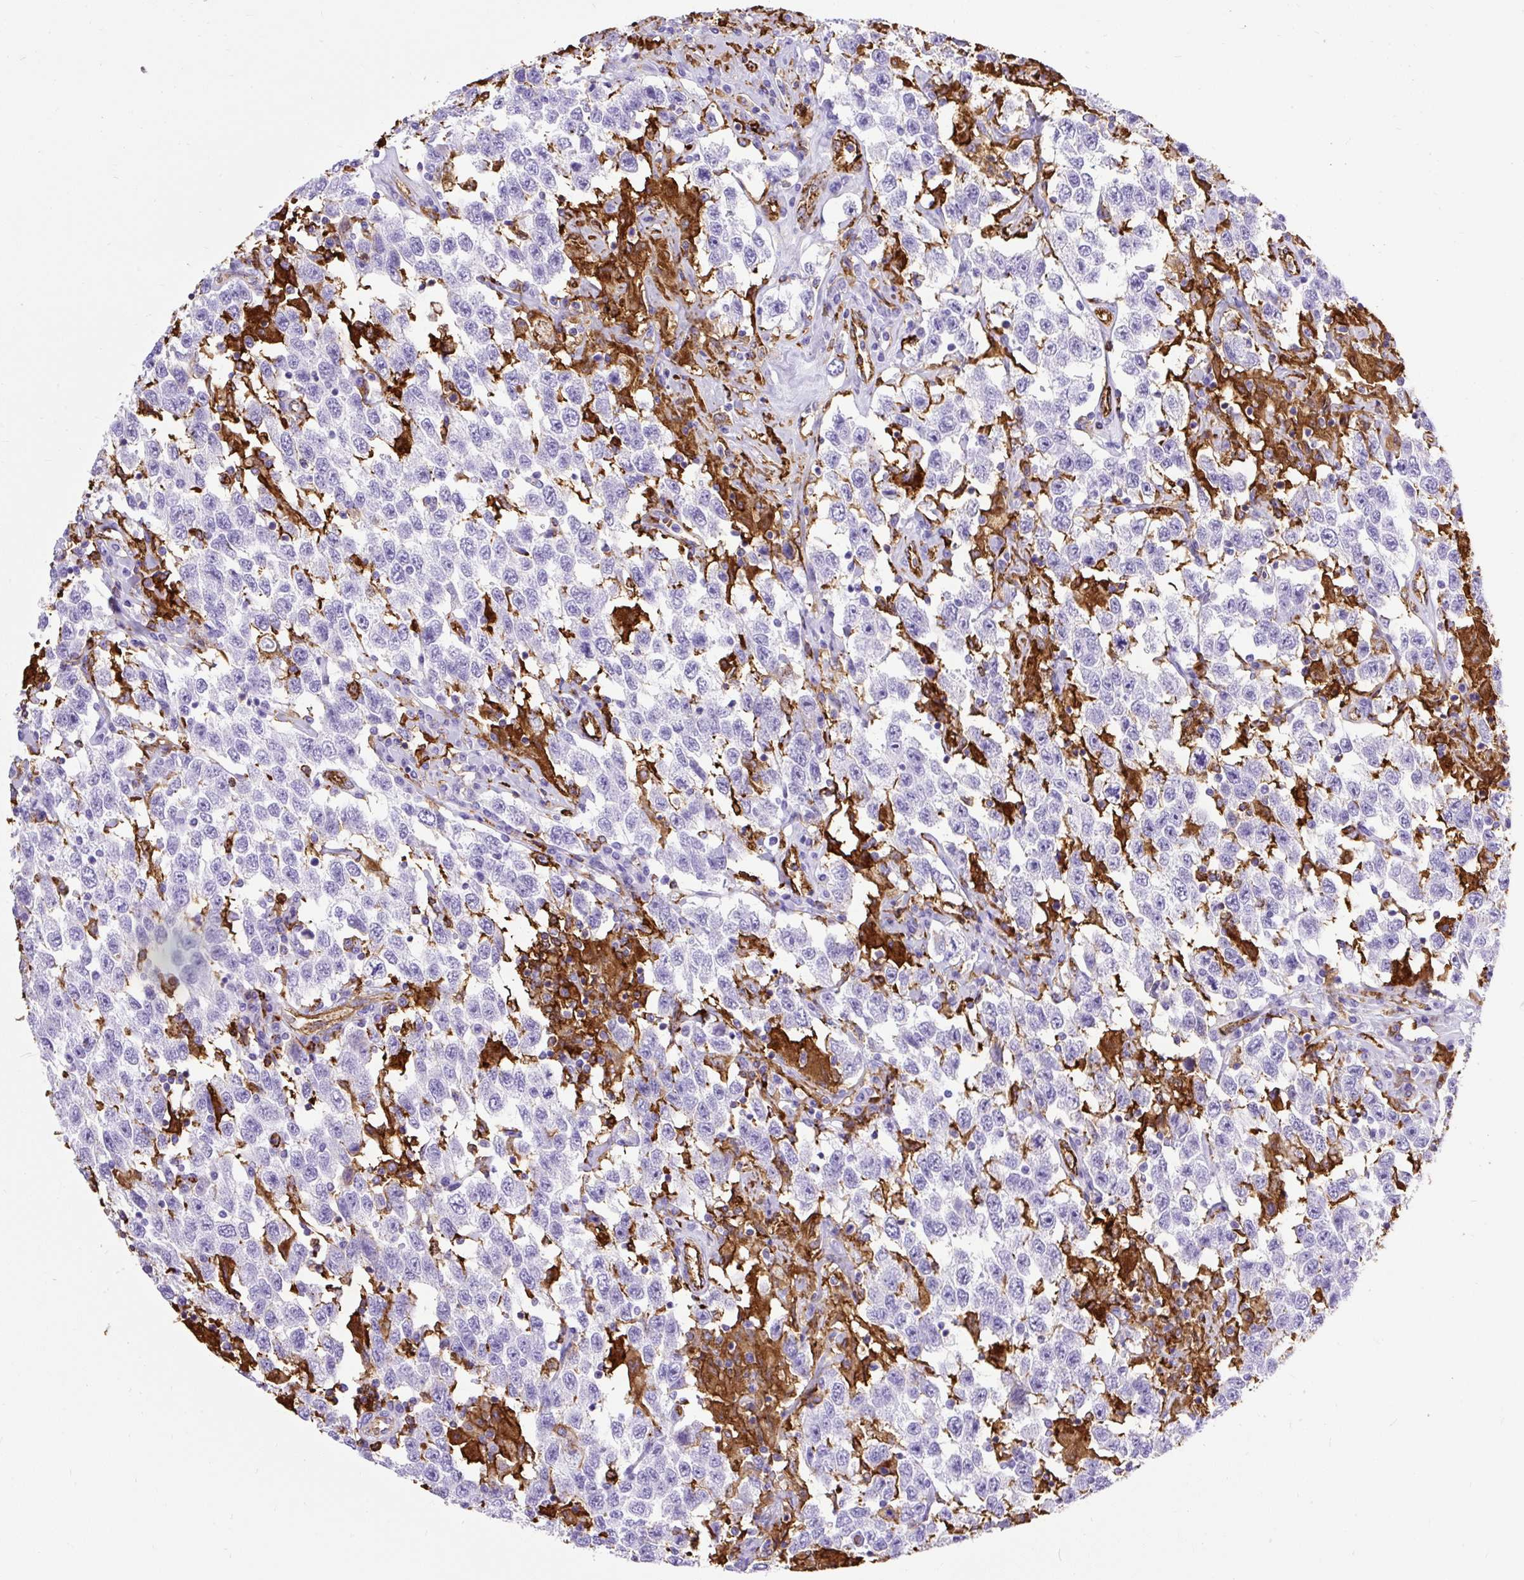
{"staining": {"intensity": "negative", "quantity": "none", "location": "none"}, "tissue": "testis cancer", "cell_type": "Tumor cells", "image_type": "cancer", "snomed": [{"axis": "morphology", "description": "Seminoma, NOS"}, {"axis": "topography", "description": "Testis"}], "caption": "There is no significant expression in tumor cells of seminoma (testis).", "gene": "HLA-DRA", "patient": {"sex": "male", "age": 41}}